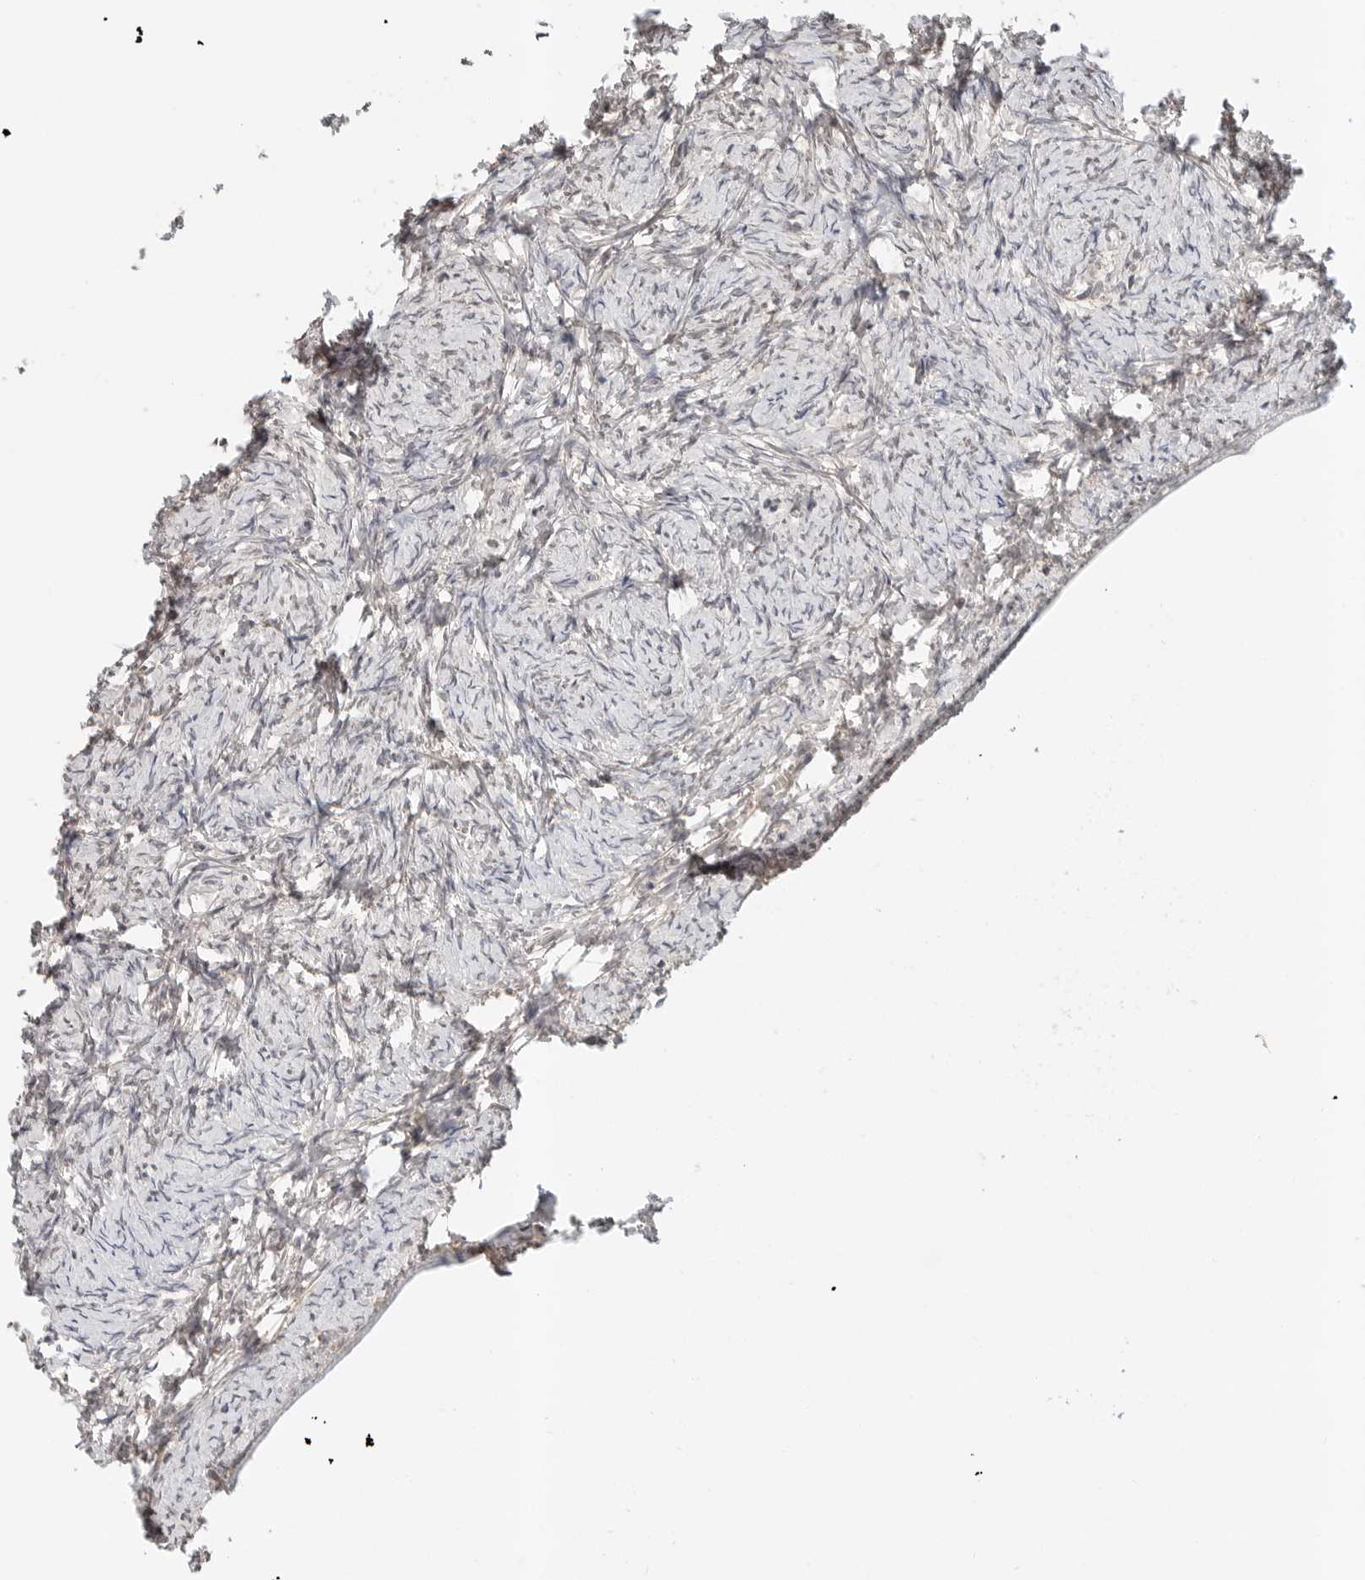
{"staining": {"intensity": "negative", "quantity": "none", "location": "none"}, "tissue": "ovary", "cell_type": "Ovarian stroma cells", "image_type": "normal", "snomed": [{"axis": "morphology", "description": "Normal tissue, NOS"}, {"axis": "topography", "description": "Ovary"}], "caption": "Protein analysis of unremarkable ovary demonstrates no significant staining in ovarian stroma cells.", "gene": "IL24", "patient": {"sex": "female", "age": 34}}